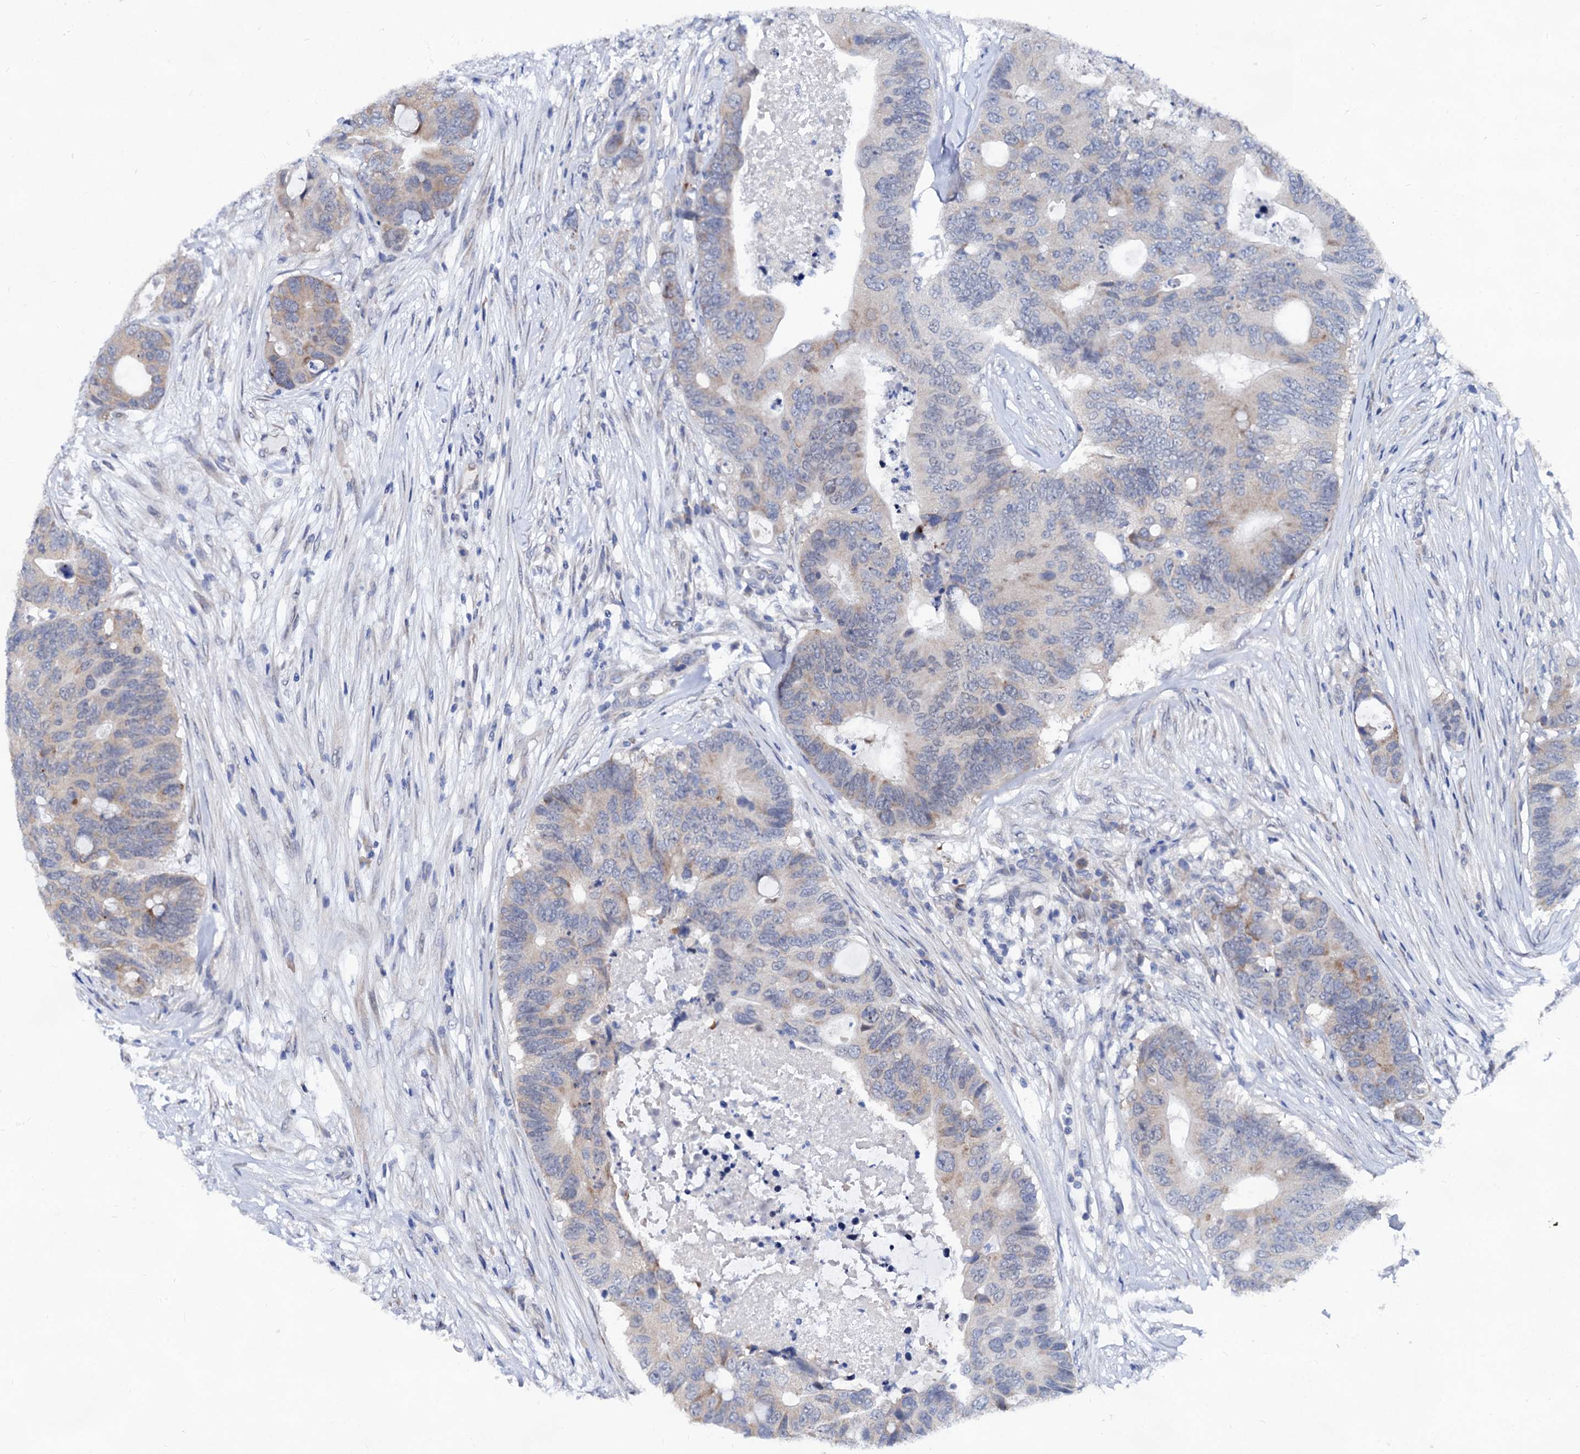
{"staining": {"intensity": "moderate", "quantity": "<25%", "location": "cytoplasmic/membranous"}, "tissue": "colorectal cancer", "cell_type": "Tumor cells", "image_type": "cancer", "snomed": [{"axis": "morphology", "description": "Adenocarcinoma, NOS"}, {"axis": "topography", "description": "Colon"}], "caption": "Protein expression analysis of human colorectal cancer (adenocarcinoma) reveals moderate cytoplasmic/membranous staining in approximately <25% of tumor cells.", "gene": "CAPRIN2", "patient": {"sex": "male", "age": 71}}